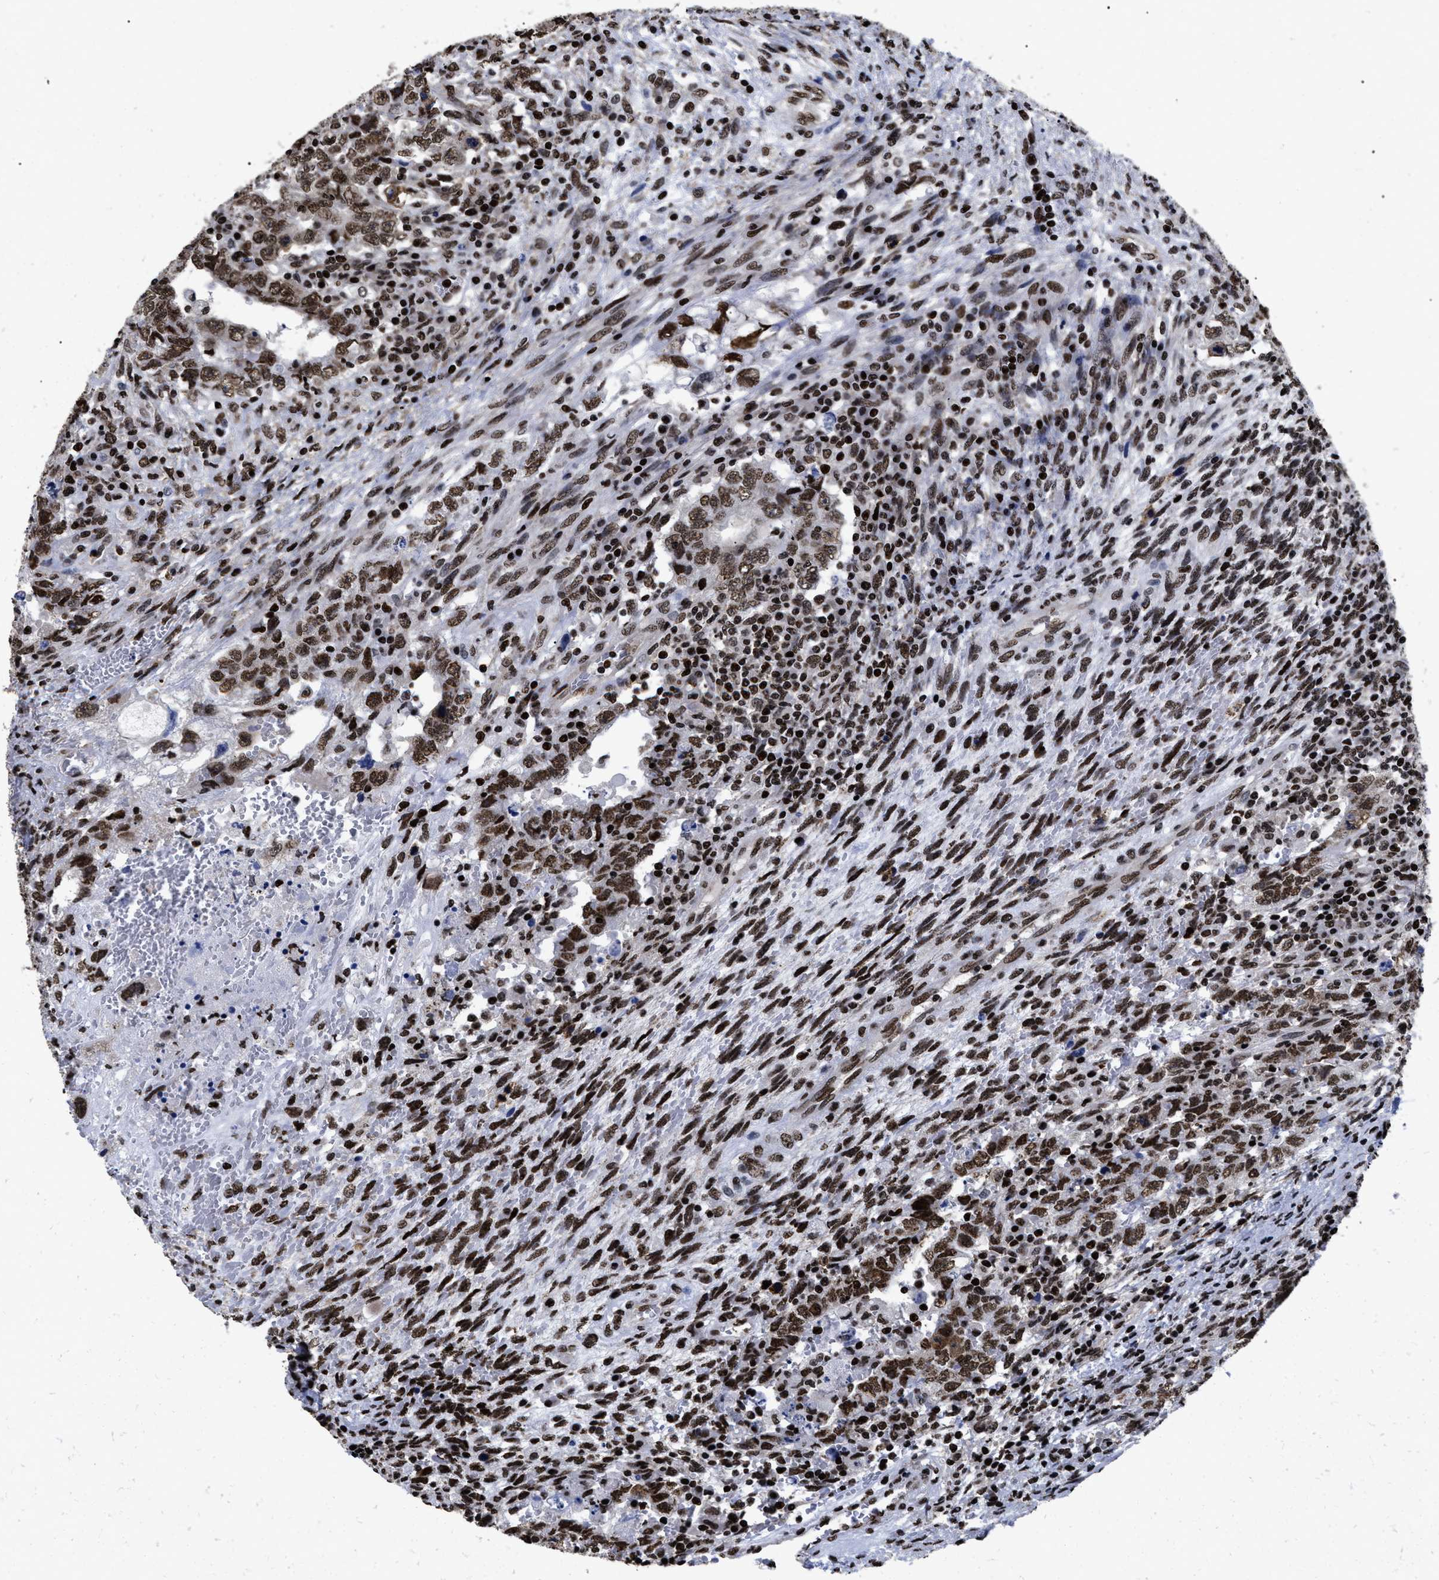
{"staining": {"intensity": "strong", "quantity": ">75%", "location": "nuclear"}, "tissue": "testis cancer", "cell_type": "Tumor cells", "image_type": "cancer", "snomed": [{"axis": "morphology", "description": "Carcinoma, Embryonal, NOS"}, {"axis": "topography", "description": "Testis"}], "caption": "Immunohistochemistry photomicrograph of neoplastic tissue: human testis cancer (embryonal carcinoma) stained using immunohistochemistry demonstrates high levels of strong protein expression localized specifically in the nuclear of tumor cells, appearing as a nuclear brown color.", "gene": "CALHM3", "patient": {"sex": "male", "age": 26}}